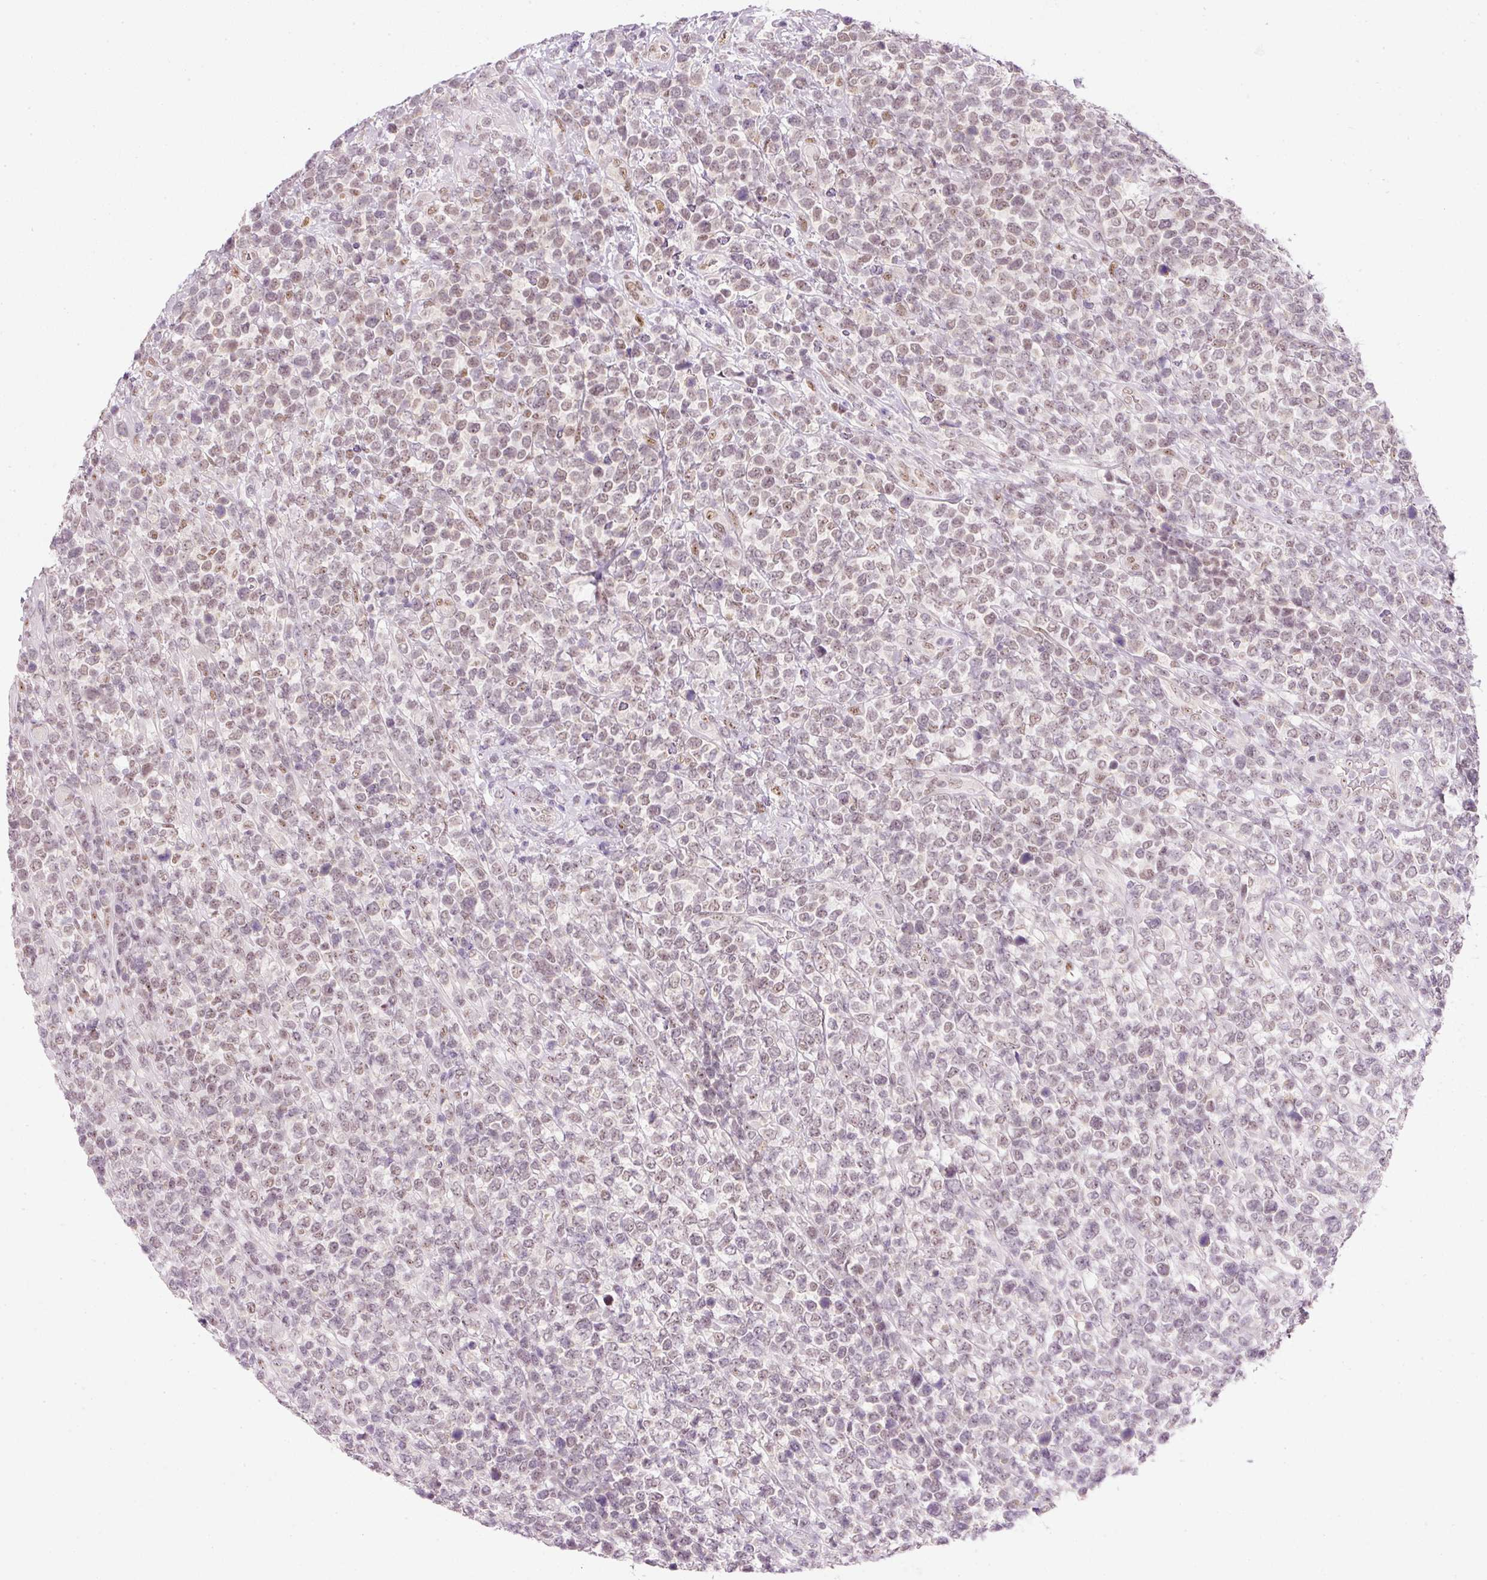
{"staining": {"intensity": "weak", "quantity": "<25%", "location": "nuclear"}, "tissue": "lymphoma", "cell_type": "Tumor cells", "image_type": "cancer", "snomed": [{"axis": "morphology", "description": "Malignant lymphoma, non-Hodgkin's type, High grade"}, {"axis": "topography", "description": "Soft tissue"}], "caption": "An image of human lymphoma is negative for staining in tumor cells.", "gene": "FSTL3", "patient": {"sex": "female", "age": 56}}